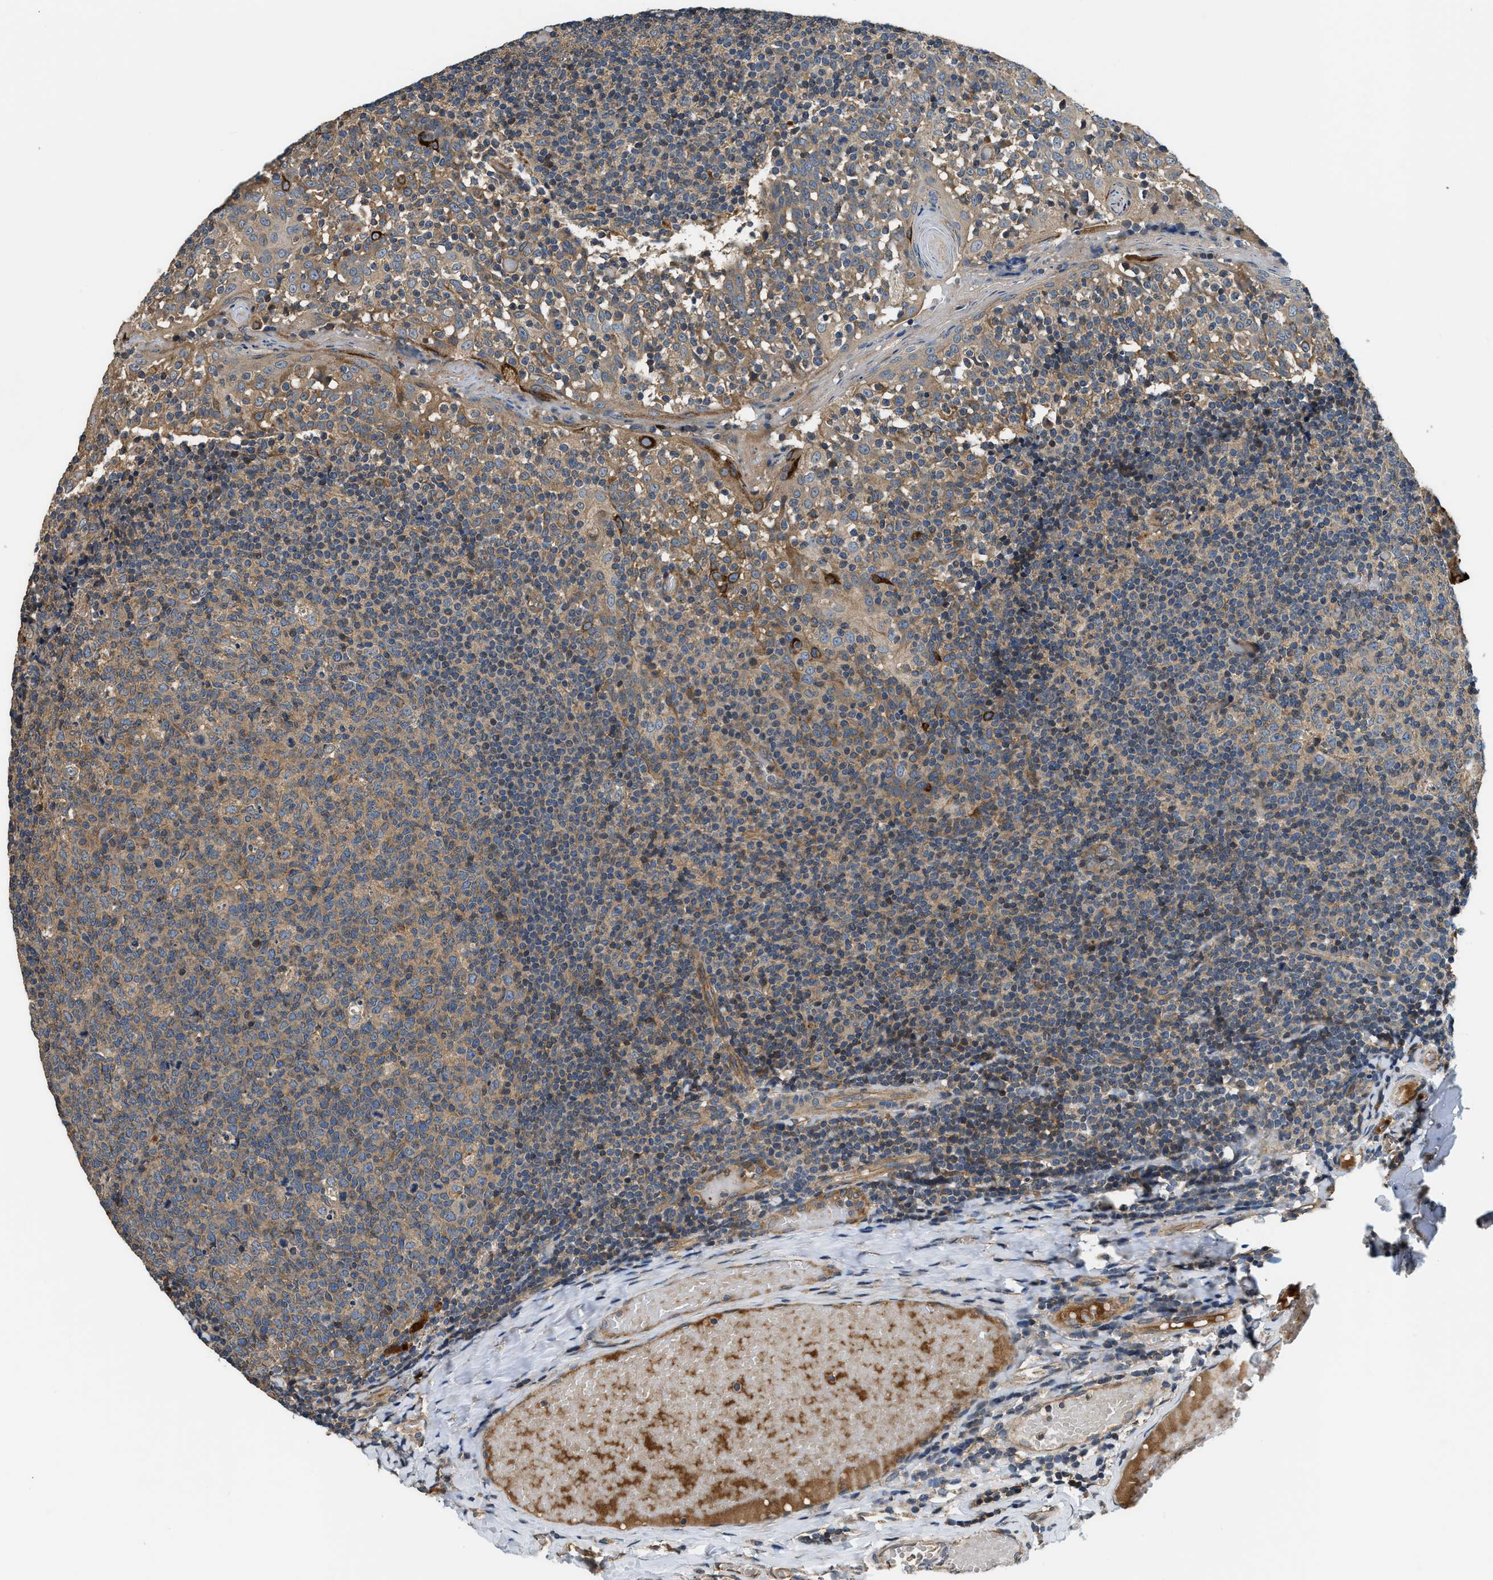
{"staining": {"intensity": "moderate", "quantity": ">75%", "location": "cytoplasmic/membranous"}, "tissue": "tonsil", "cell_type": "Germinal center cells", "image_type": "normal", "snomed": [{"axis": "morphology", "description": "Normal tissue, NOS"}, {"axis": "topography", "description": "Tonsil"}], "caption": "Protein staining of benign tonsil demonstrates moderate cytoplasmic/membranous expression in about >75% of germinal center cells.", "gene": "IL3RA", "patient": {"sex": "female", "age": 19}}